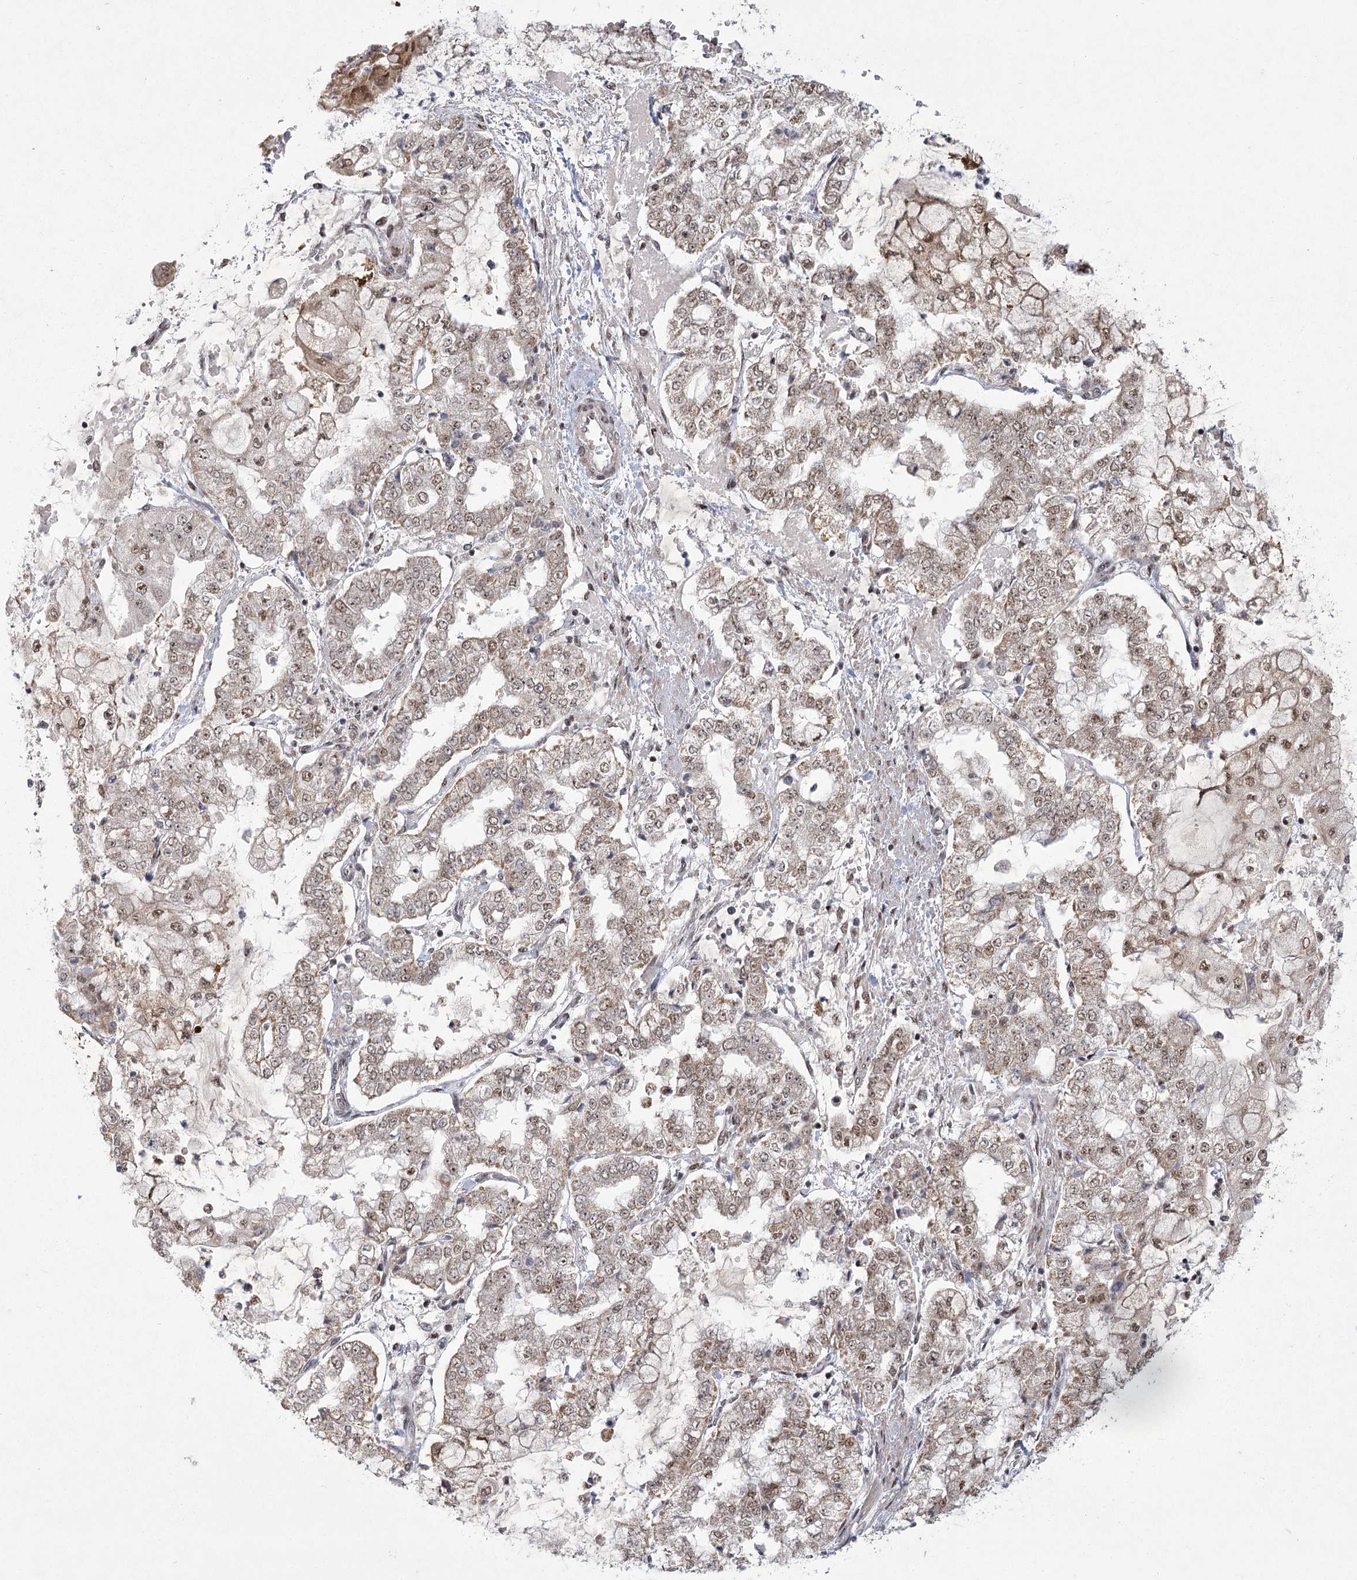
{"staining": {"intensity": "moderate", "quantity": ">75%", "location": "nuclear"}, "tissue": "stomach cancer", "cell_type": "Tumor cells", "image_type": "cancer", "snomed": [{"axis": "morphology", "description": "Adenocarcinoma, NOS"}, {"axis": "topography", "description": "Stomach"}], "caption": "This micrograph shows stomach adenocarcinoma stained with IHC to label a protein in brown. The nuclear of tumor cells show moderate positivity for the protein. Nuclei are counter-stained blue.", "gene": "CIB4", "patient": {"sex": "male", "age": 76}}